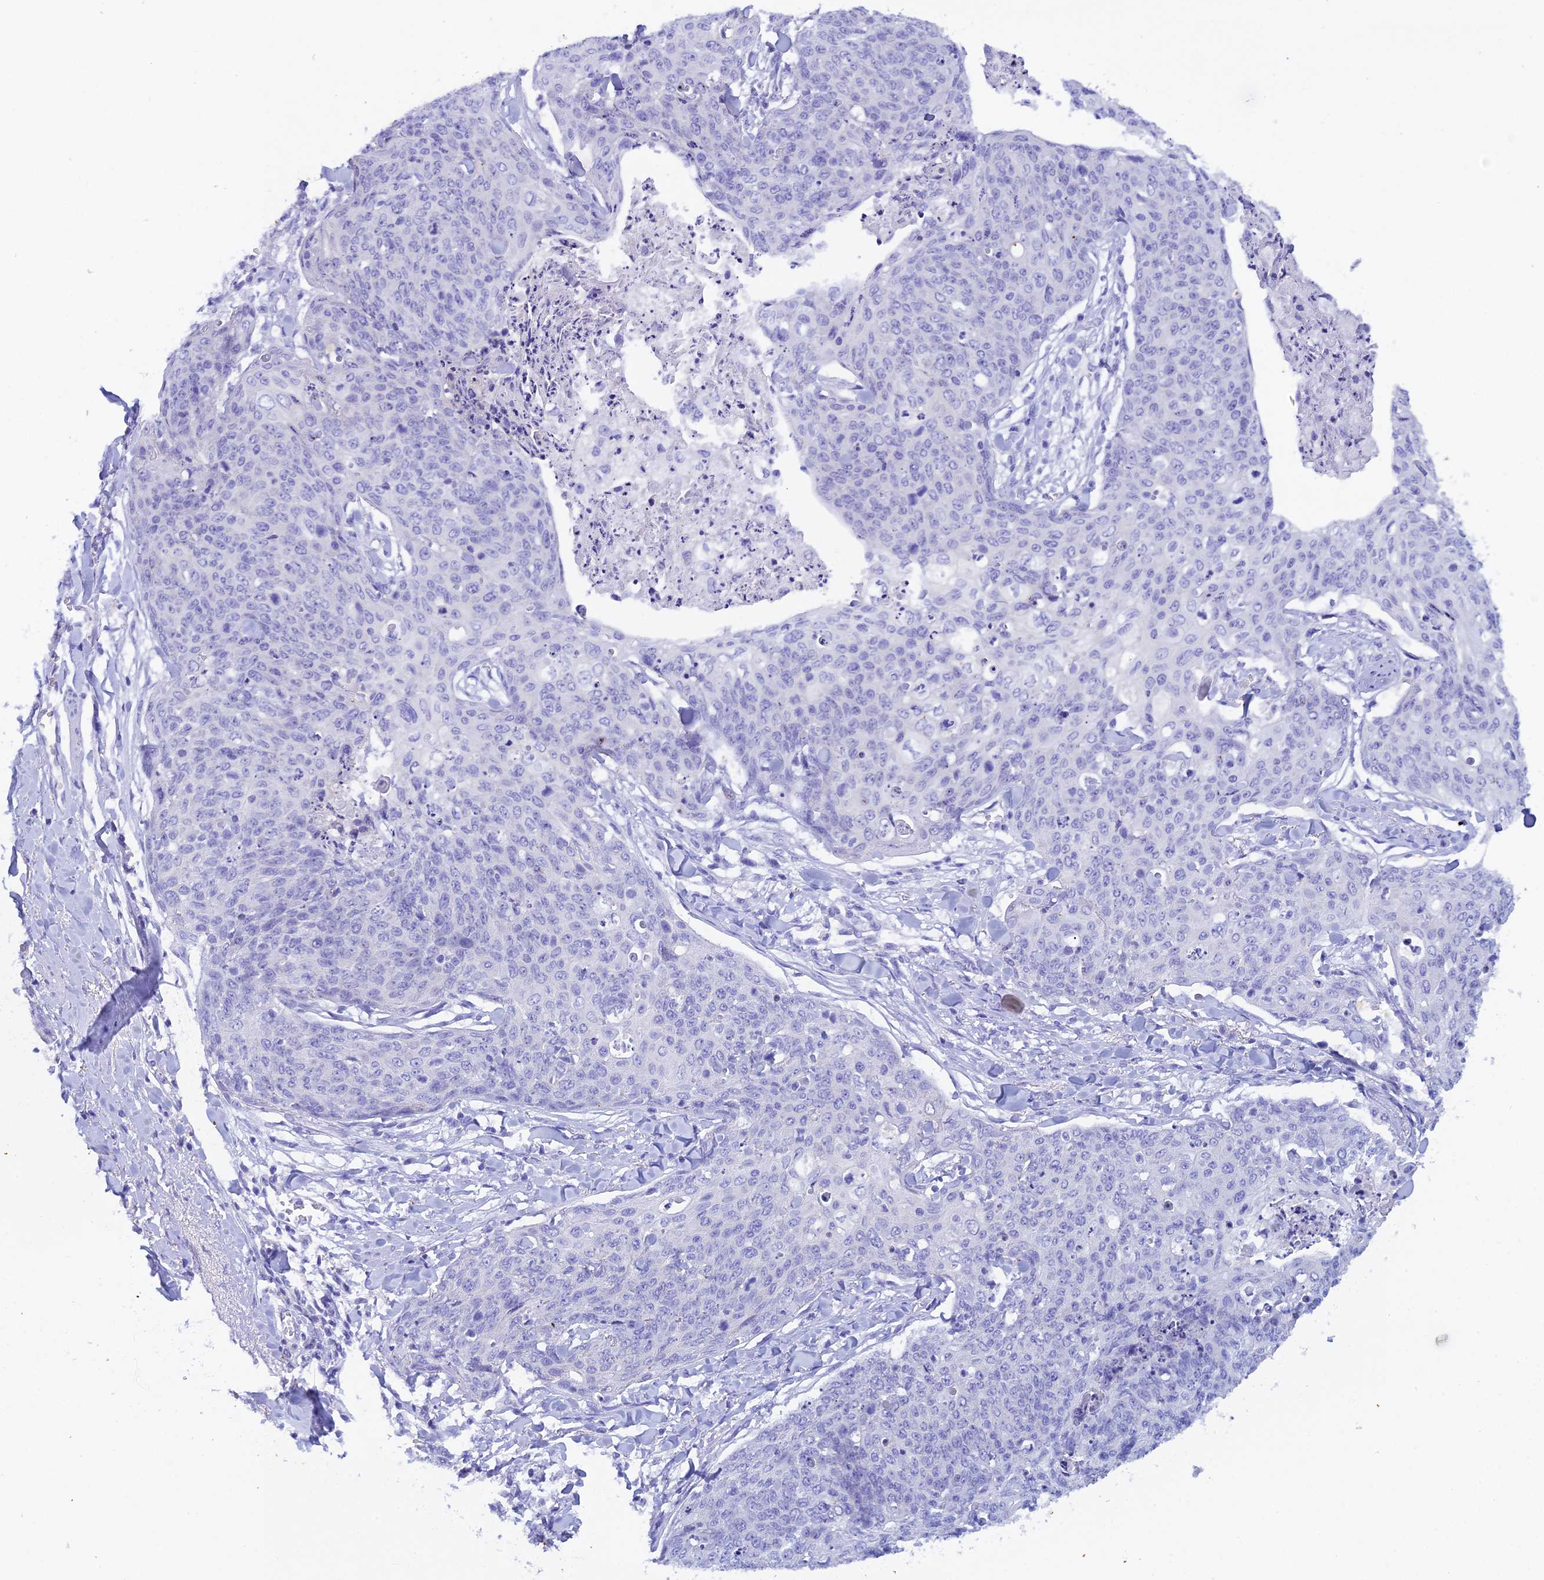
{"staining": {"intensity": "negative", "quantity": "none", "location": "none"}, "tissue": "skin cancer", "cell_type": "Tumor cells", "image_type": "cancer", "snomed": [{"axis": "morphology", "description": "Squamous cell carcinoma, NOS"}, {"axis": "topography", "description": "Skin"}, {"axis": "topography", "description": "Vulva"}], "caption": "A histopathology image of human skin cancer is negative for staining in tumor cells.", "gene": "REG1A", "patient": {"sex": "female", "age": 85}}